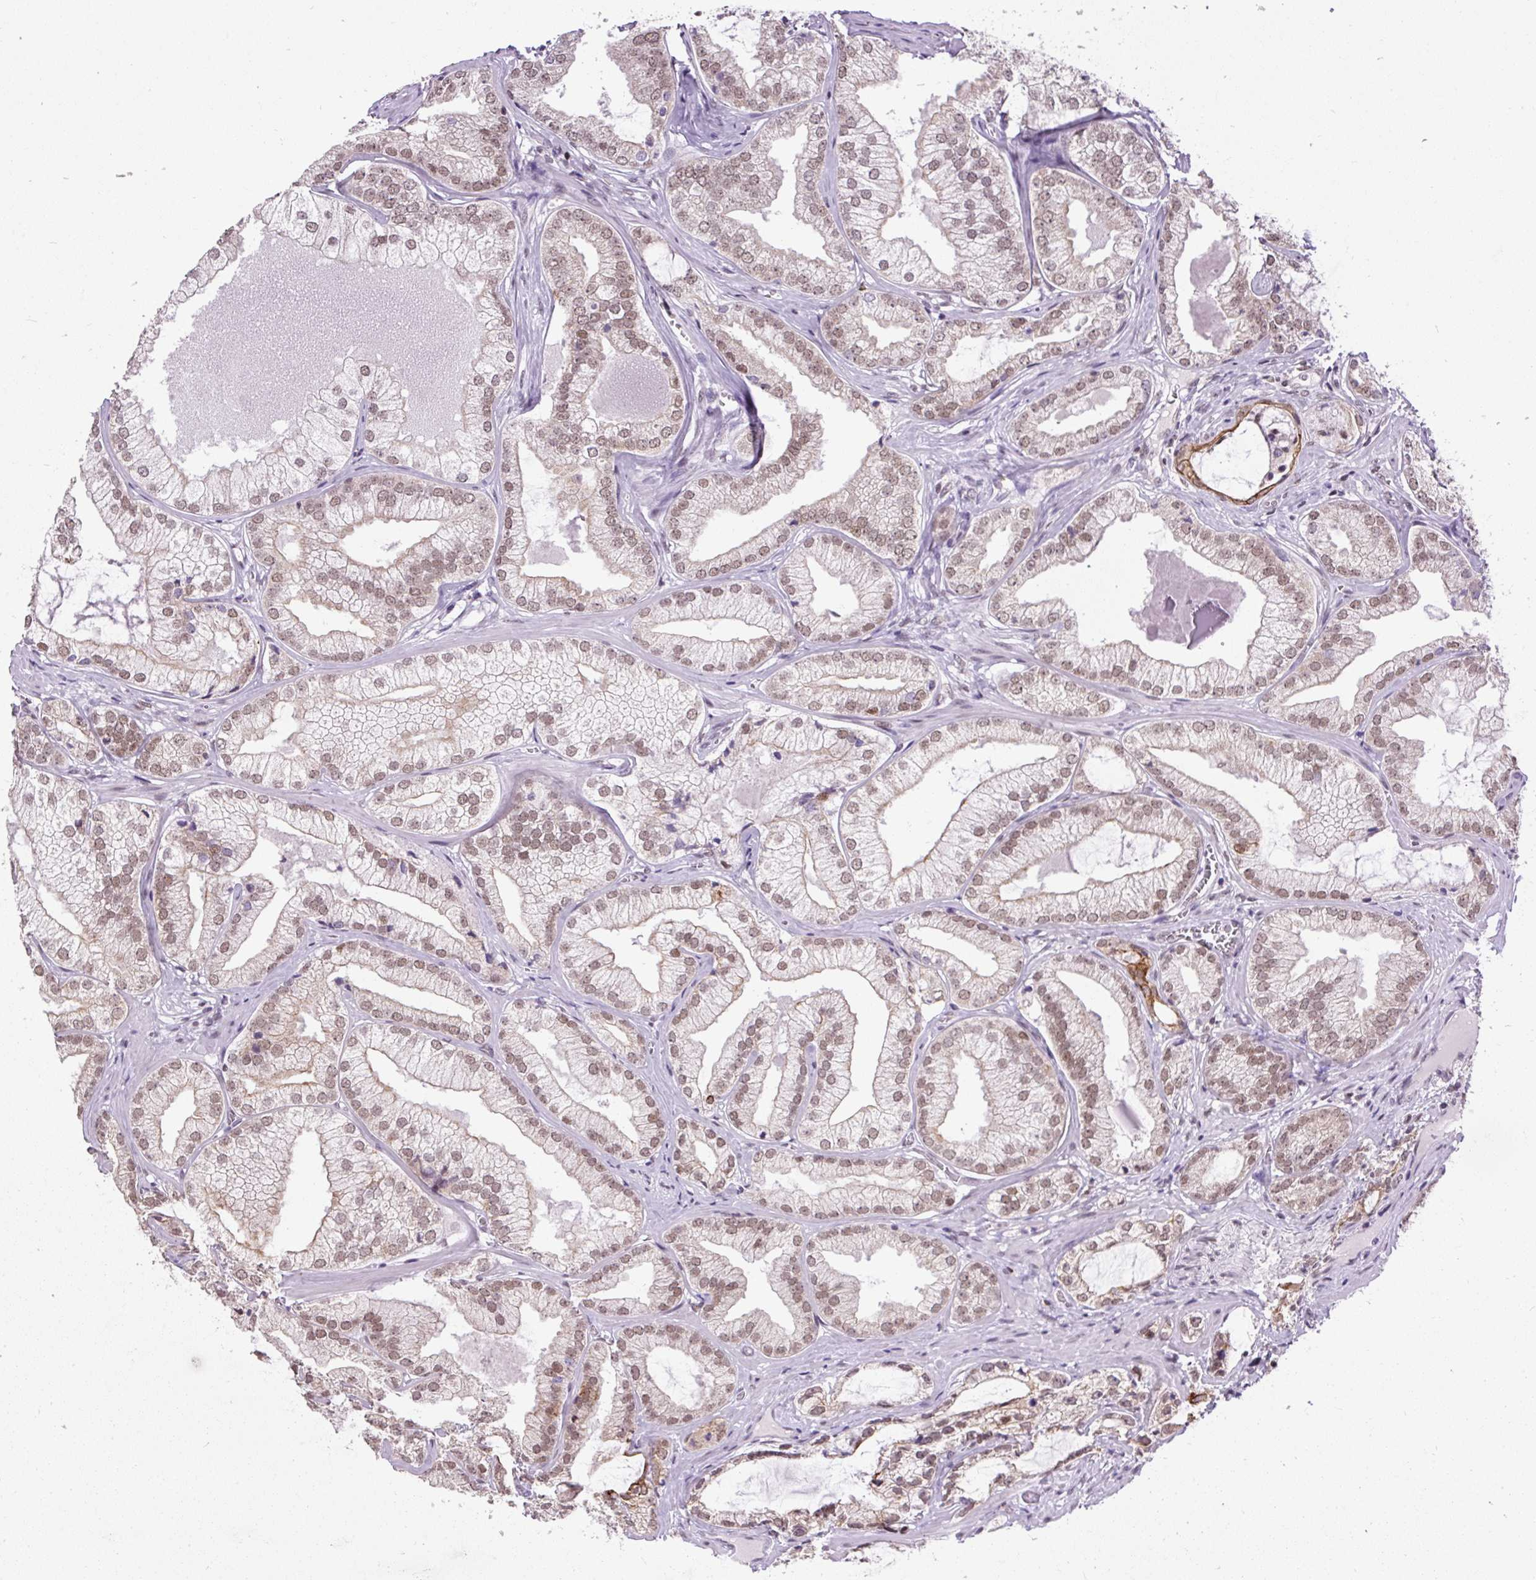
{"staining": {"intensity": "moderate", "quantity": "25%-75%", "location": "nuclear"}, "tissue": "prostate cancer", "cell_type": "Tumor cells", "image_type": "cancer", "snomed": [{"axis": "morphology", "description": "Adenocarcinoma, Medium grade"}, {"axis": "topography", "description": "Prostate"}], "caption": "Protein positivity by immunohistochemistry exhibits moderate nuclear positivity in about 25%-75% of tumor cells in prostate cancer.", "gene": "ZNF672", "patient": {"sex": "male", "age": 57}}